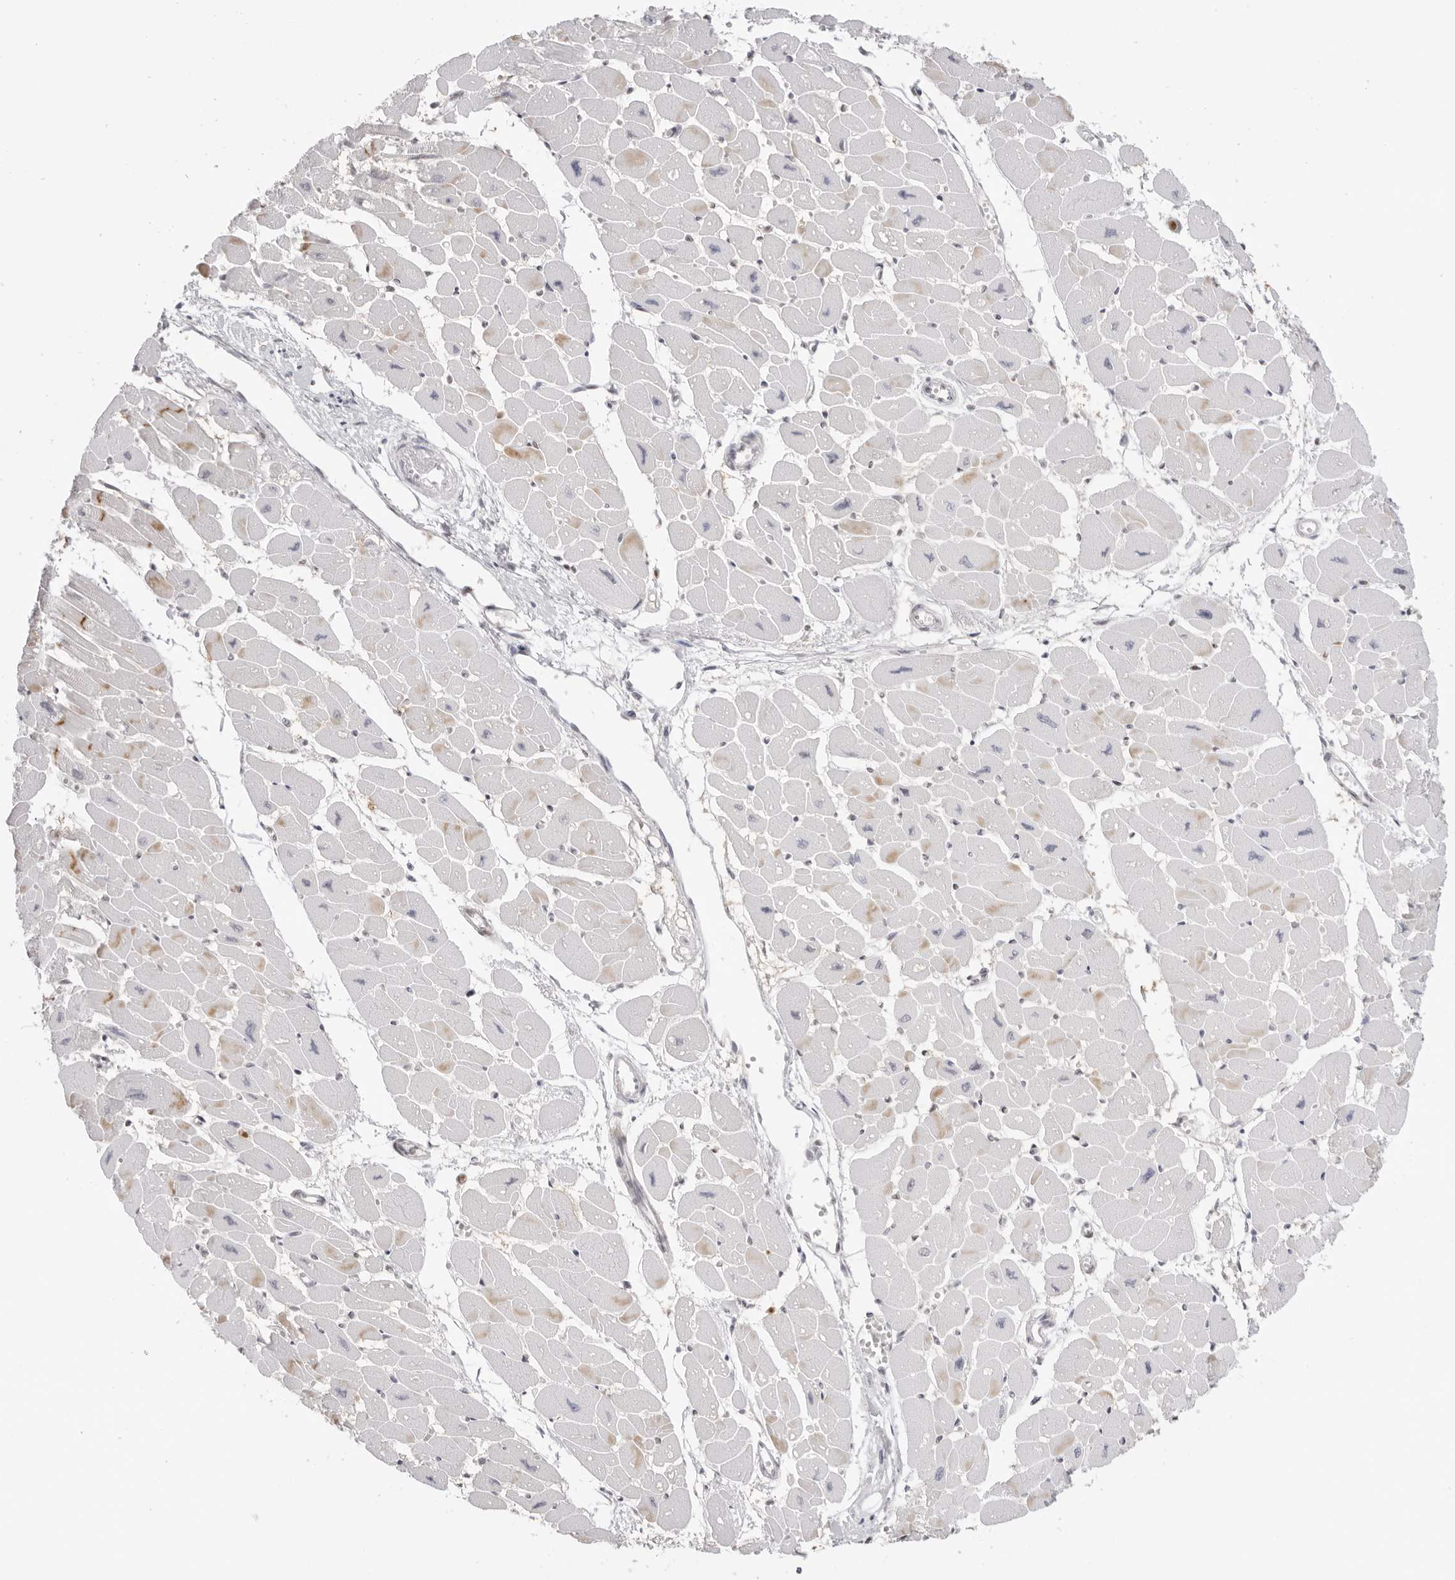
{"staining": {"intensity": "moderate", "quantity": "25%-75%", "location": "cytoplasmic/membranous"}, "tissue": "heart muscle", "cell_type": "Cardiomyocytes", "image_type": "normal", "snomed": [{"axis": "morphology", "description": "Normal tissue, NOS"}, {"axis": "topography", "description": "Heart"}], "caption": "Cardiomyocytes exhibit medium levels of moderate cytoplasmic/membranous staining in approximately 25%-75% of cells in normal human heart muscle.", "gene": "RNF146", "patient": {"sex": "female", "age": 54}}